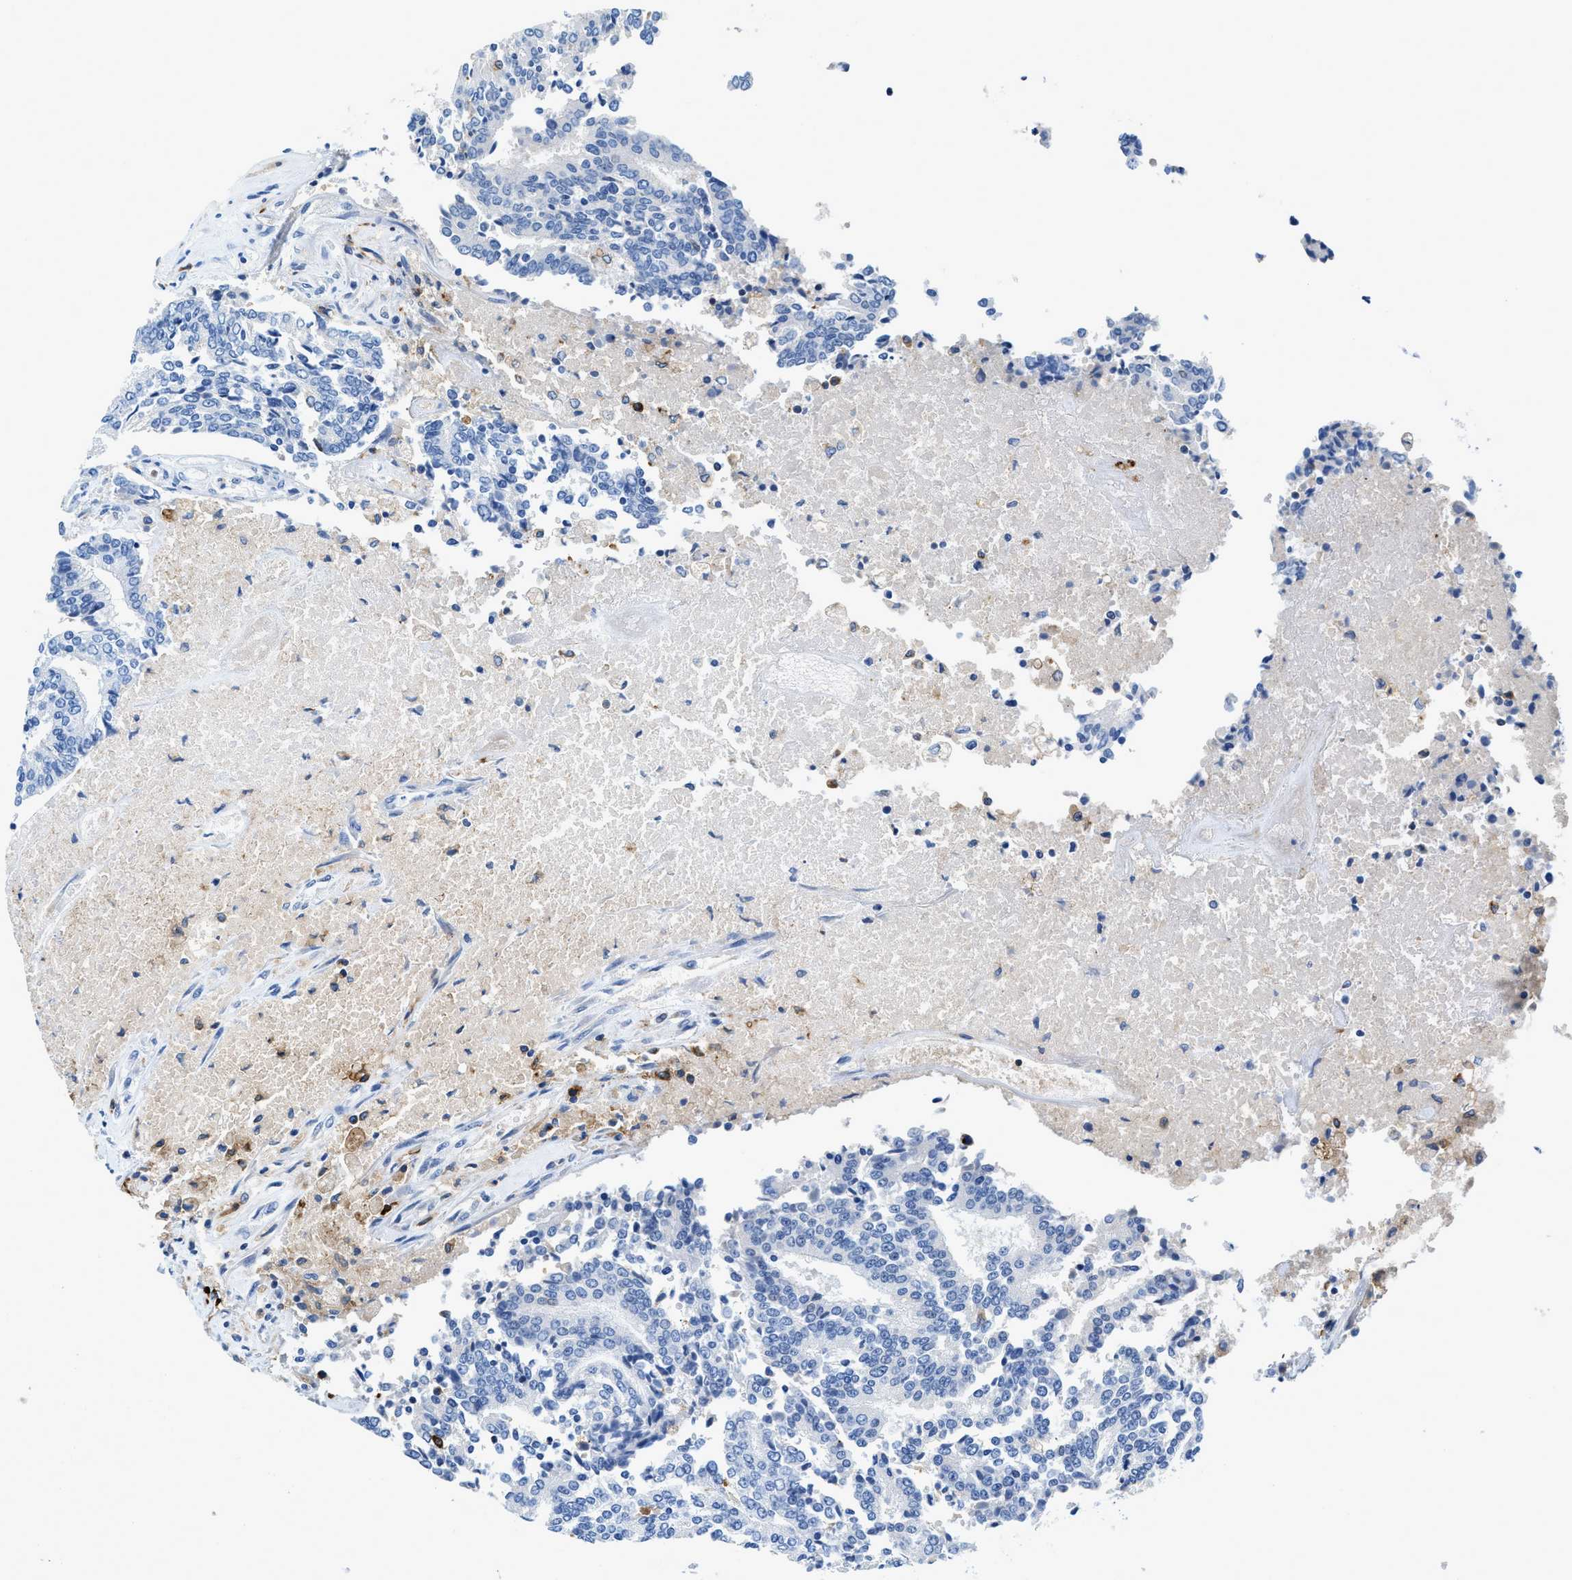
{"staining": {"intensity": "negative", "quantity": "none", "location": "none"}, "tissue": "prostate cancer", "cell_type": "Tumor cells", "image_type": "cancer", "snomed": [{"axis": "morphology", "description": "Normal tissue, NOS"}, {"axis": "morphology", "description": "Adenocarcinoma, High grade"}, {"axis": "topography", "description": "Prostate"}, {"axis": "topography", "description": "Seminal veicle"}], "caption": "Prostate cancer was stained to show a protein in brown. There is no significant positivity in tumor cells. (Stains: DAB immunohistochemistry (IHC) with hematoxylin counter stain, Microscopy: brightfield microscopy at high magnification).", "gene": "CD226", "patient": {"sex": "male", "age": 55}}